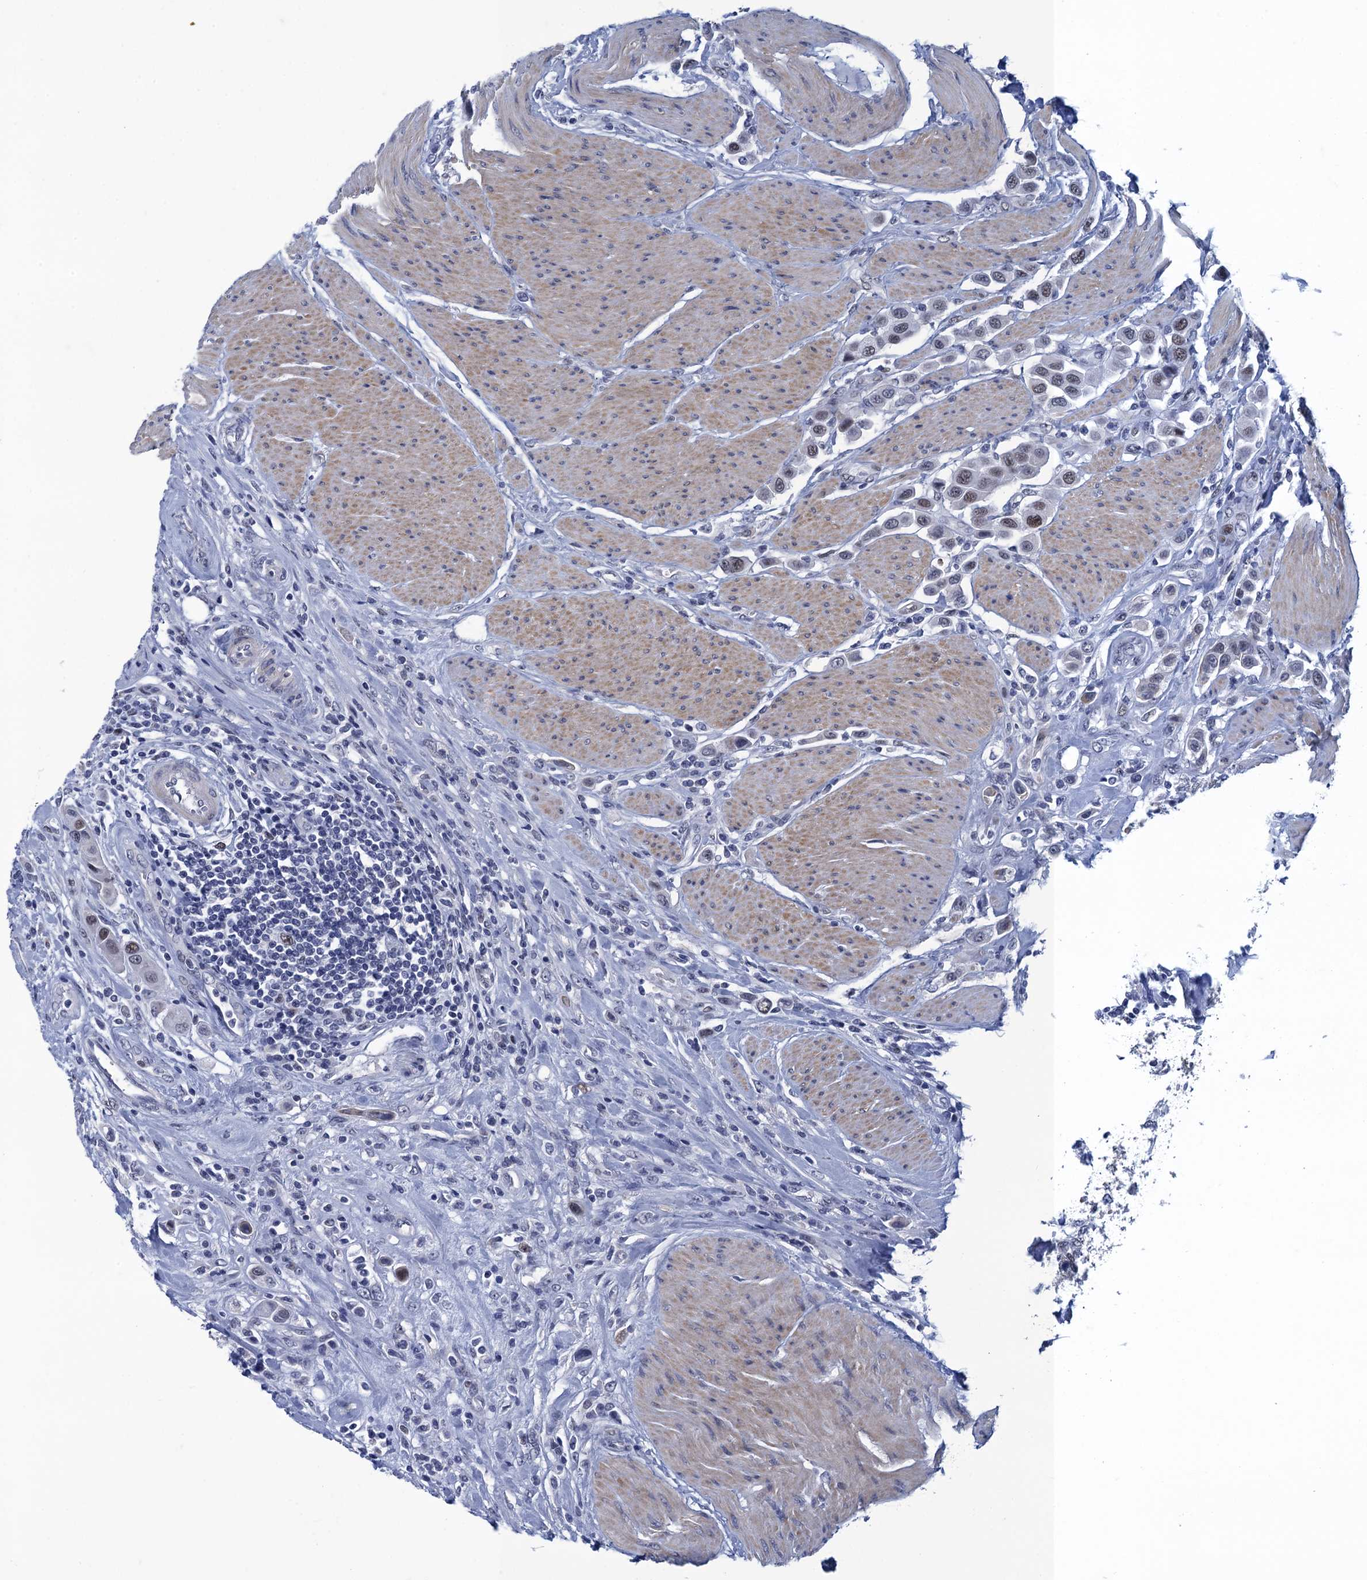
{"staining": {"intensity": "weak", "quantity": "<25%", "location": "nuclear"}, "tissue": "urothelial cancer", "cell_type": "Tumor cells", "image_type": "cancer", "snomed": [{"axis": "morphology", "description": "Urothelial carcinoma, High grade"}, {"axis": "topography", "description": "Urinary bladder"}], "caption": "Immunohistochemistry of human urothelial carcinoma (high-grade) displays no expression in tumor cells.", "gene": "GINS3", "patient": {"sex": "male", "age": 50}}